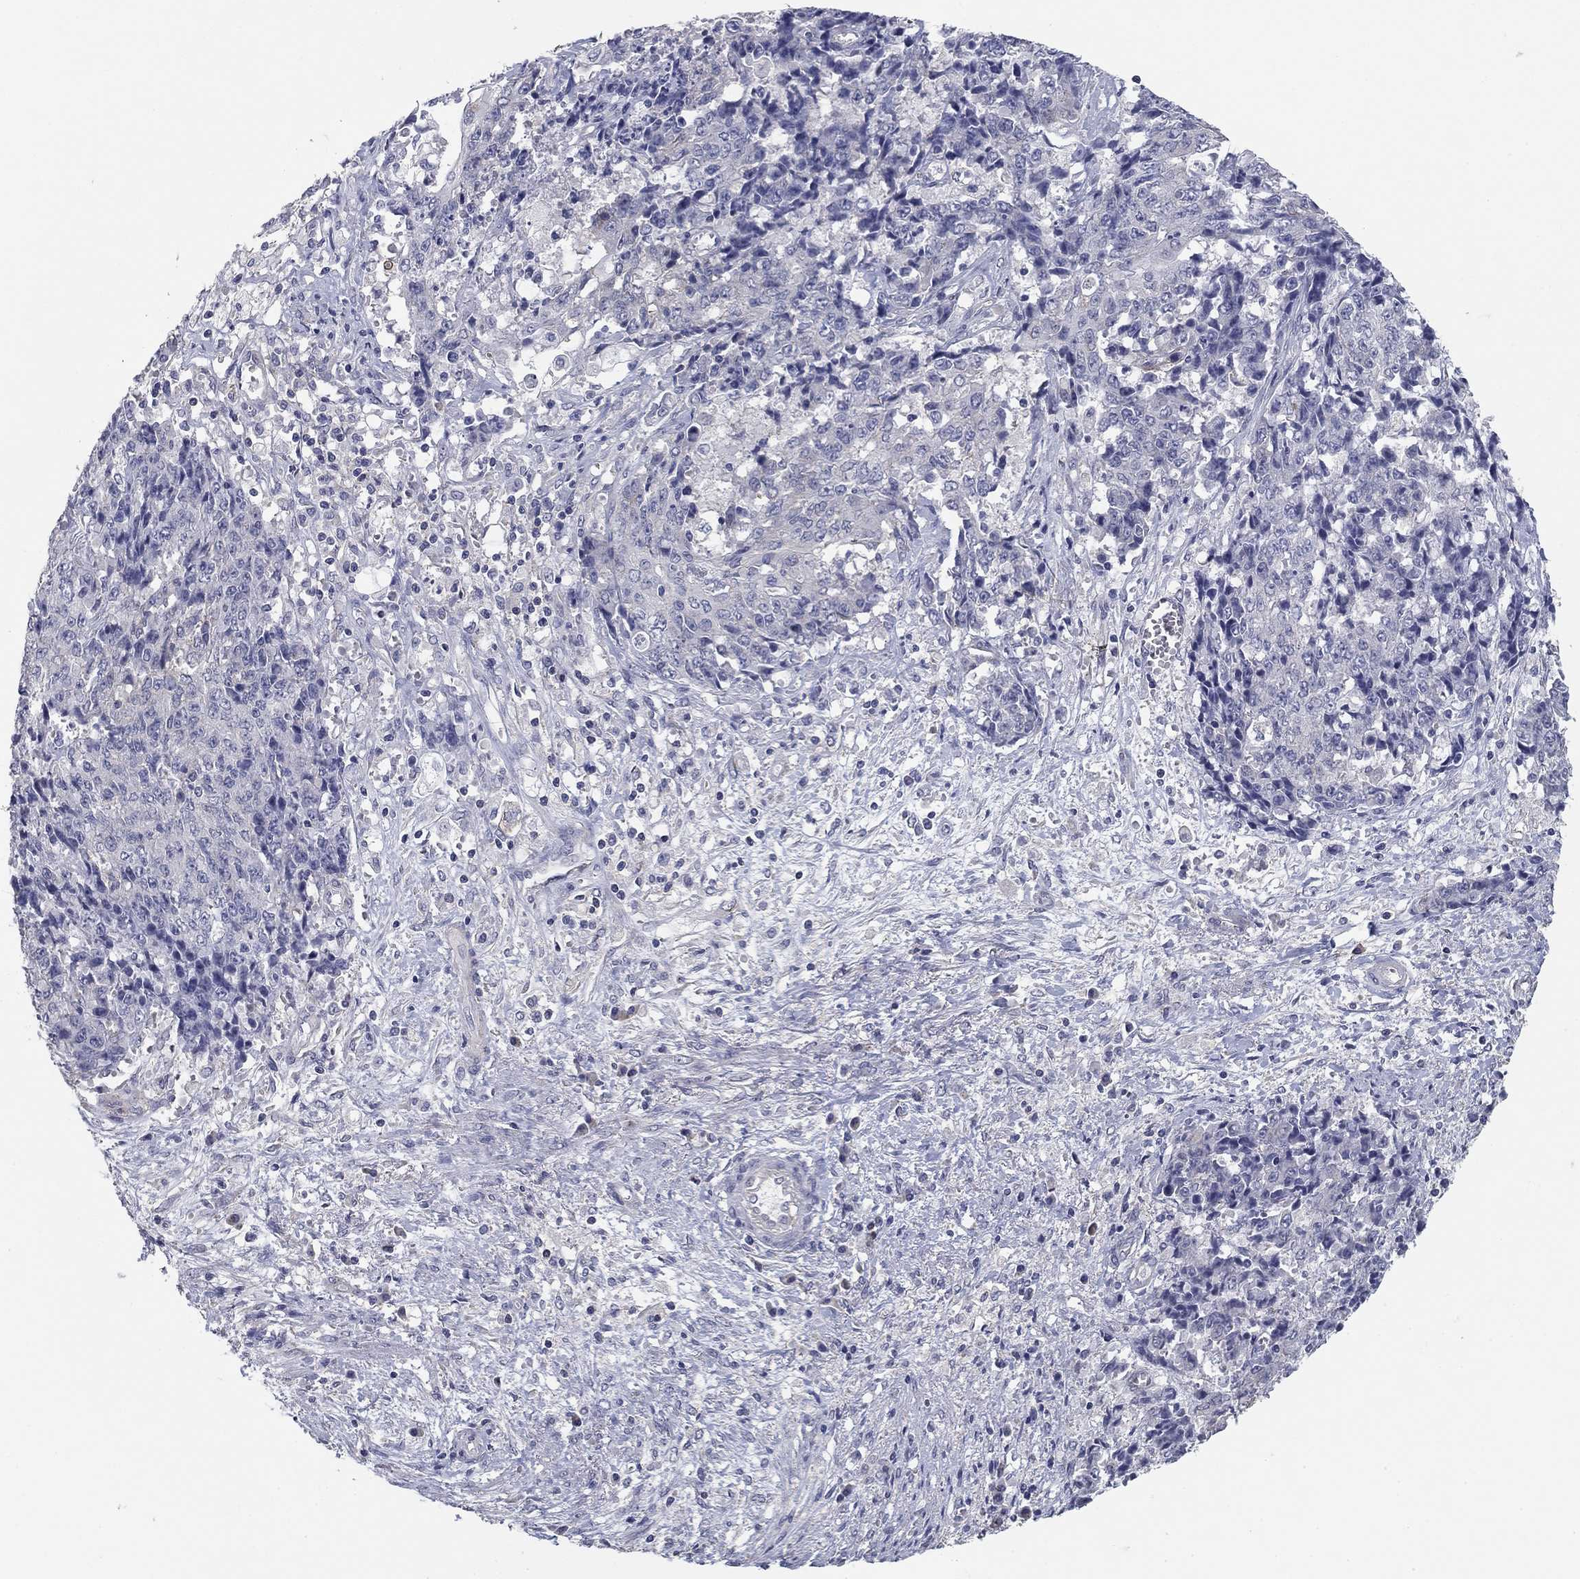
{"staining": {"intensity": "negative", "quantity": "none", "location": "none"}, "tissue": "ovarian cancer", "cell_type": "Tumor cells", "image_type": "cancer", "snomed": [{"axis": "morphology", "description": "Carcinoma, endometroid"}, {"axis": "topography", "description": "Ovary"}], "caption": "Immunohistochemistry image of ovarian endometroid carcinoma stained for a protein (brown), which shows no expression in tumor cells. The staining was performed using DAB to visualize the protein expression in brown, while the nuclei were stained in blue with hematoxylin (Magnification: 20x).", "gene": "SEPTIN3", "patient": {"sex": "female", "age": 42}}